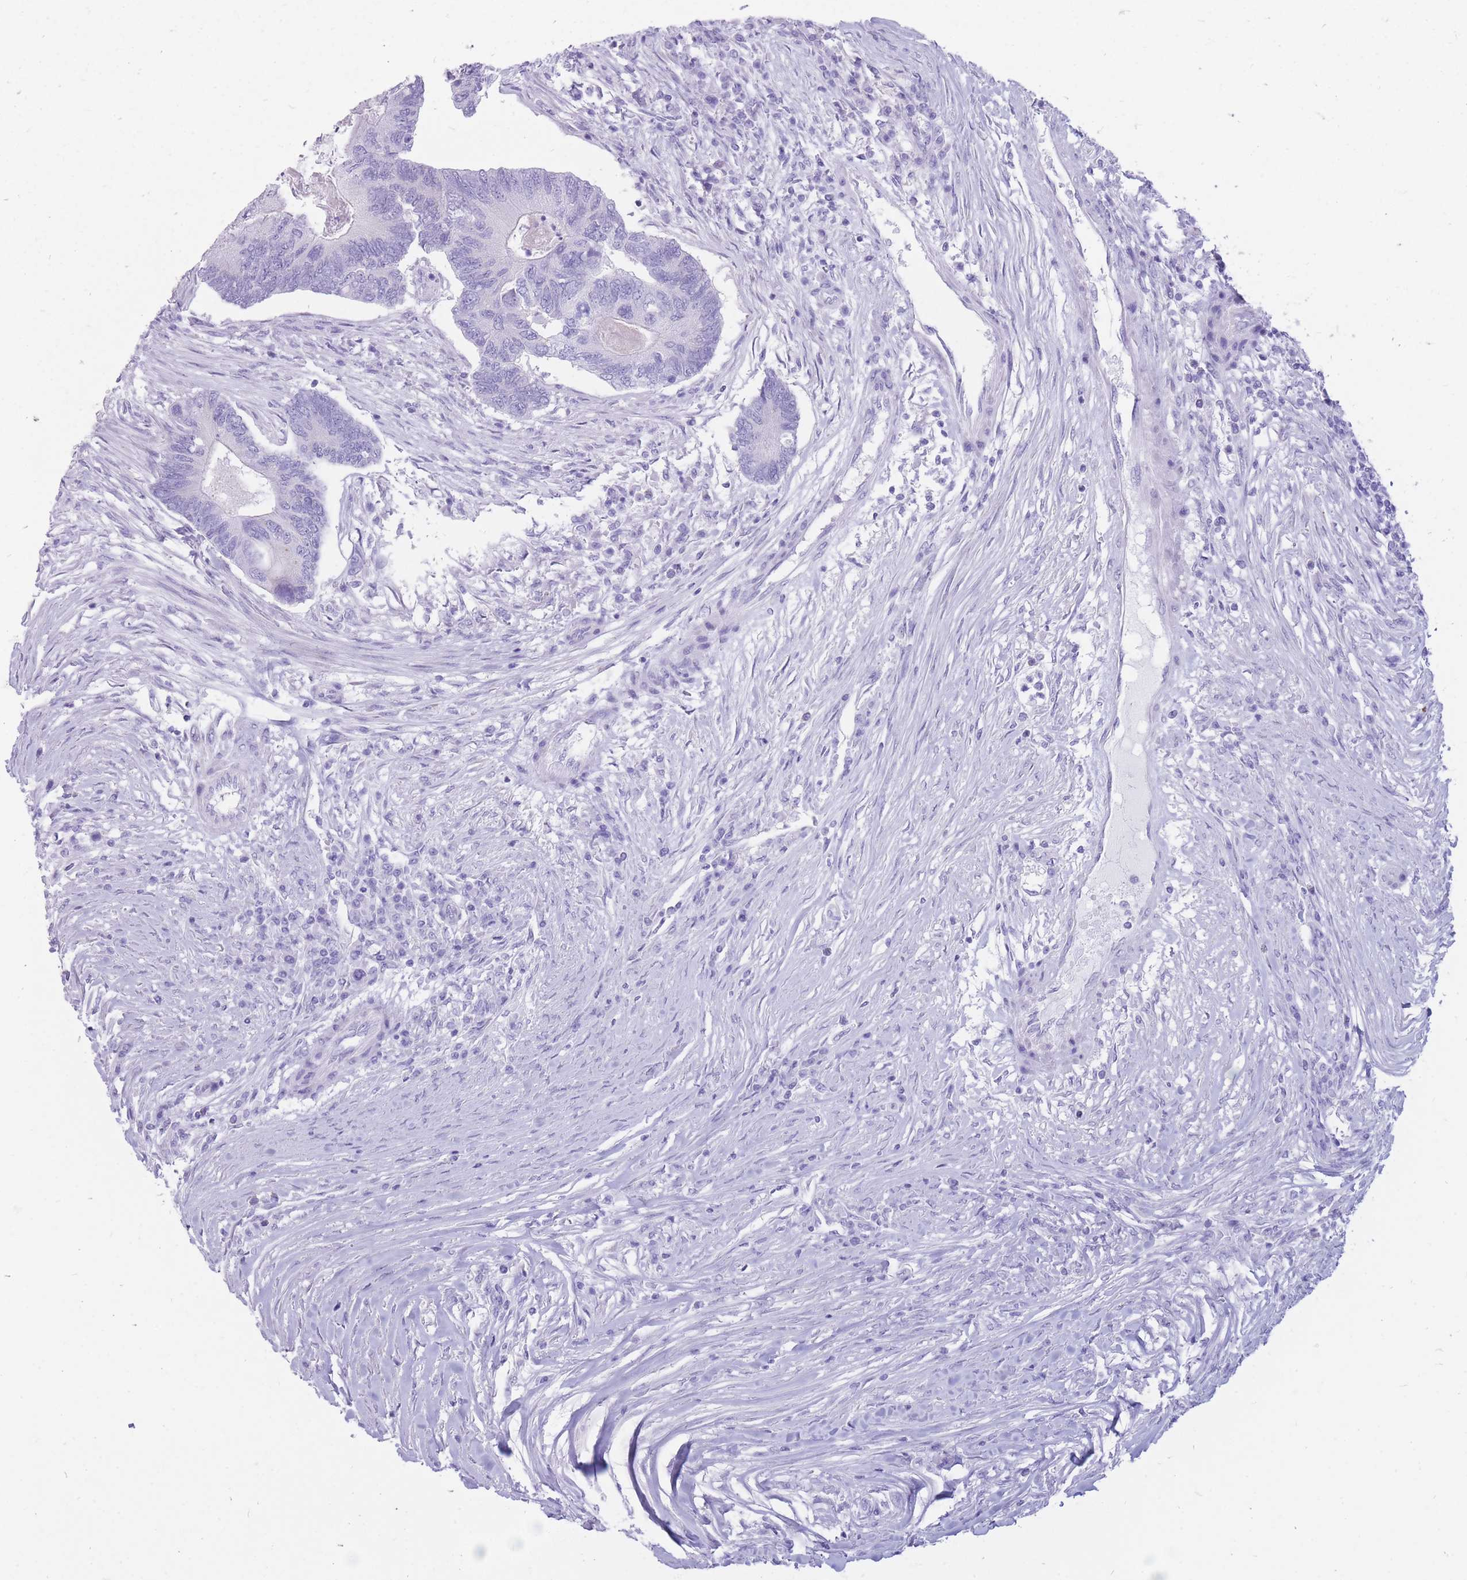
{"staining": {"intensity": "negative", "quantity": "none", "location": "none"}, "tissue": "colorectal cancer", "cell_type": "Tumor cells", "image_type": "cancer", "snomed": [{"axis": "morphology", "description": "Adenocarcinoma, NOS"}, {"axis": "topography", "description": "Colon"}], "caption": "Image shows no protein staining in tumor cells of colorectal cancer tissue.", "gene": "CYP21A2", "patient": {"sex": "female", "age": 67}}